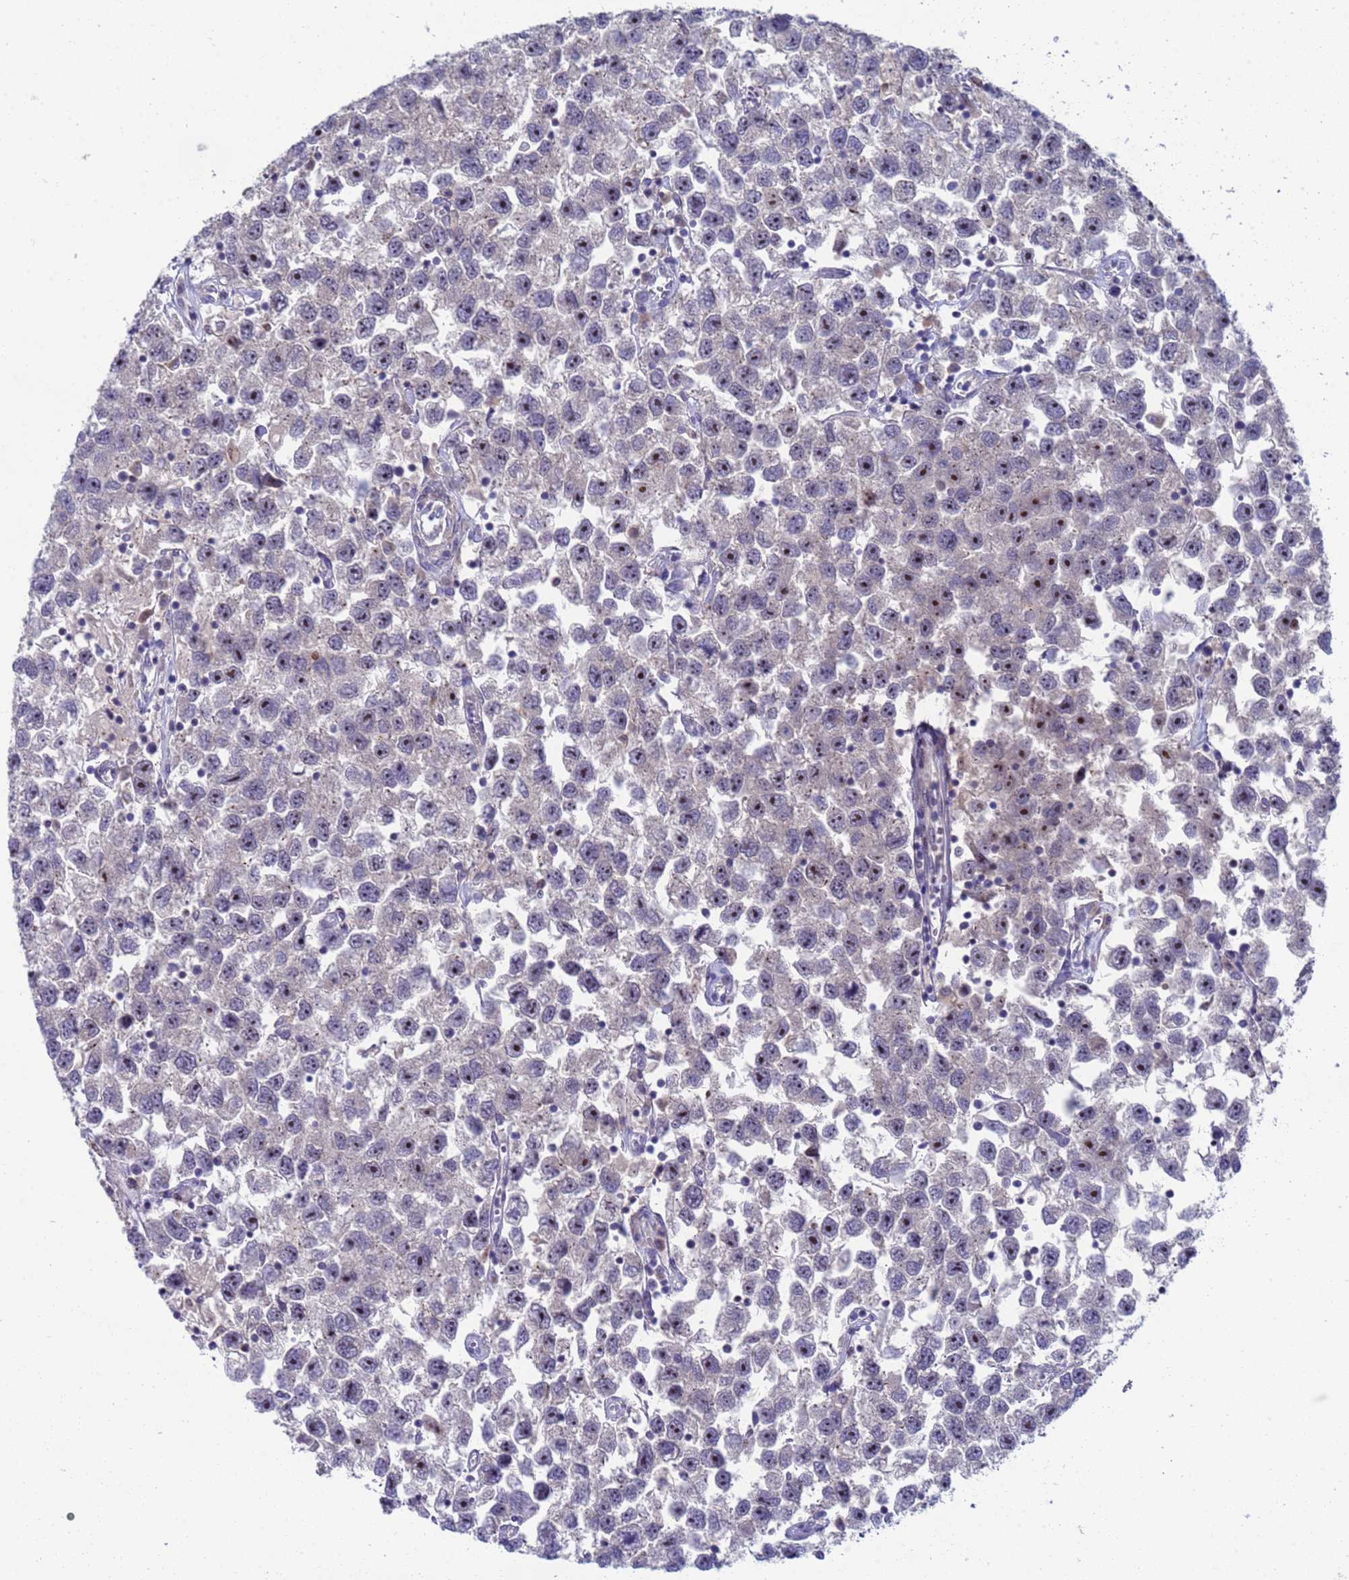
{"staining": {"intensity": "moderate", "quantity": "<25%", "location": "nuclear"}, "tissue": "testis cancer", "cell_type": "Tumor cells", "image_type": "cancer", "snomed": [{"axis": "morphology", "description": "Seminoma, NOS"}, {"axis": "topography", "description": "Testis"}], "caption": "A brown stain labels moderate nuclear expression of a protein in testis cancer tumor cells.", "gene": "ENOSF1", "patient": {"sex": "male", "age": 26}}